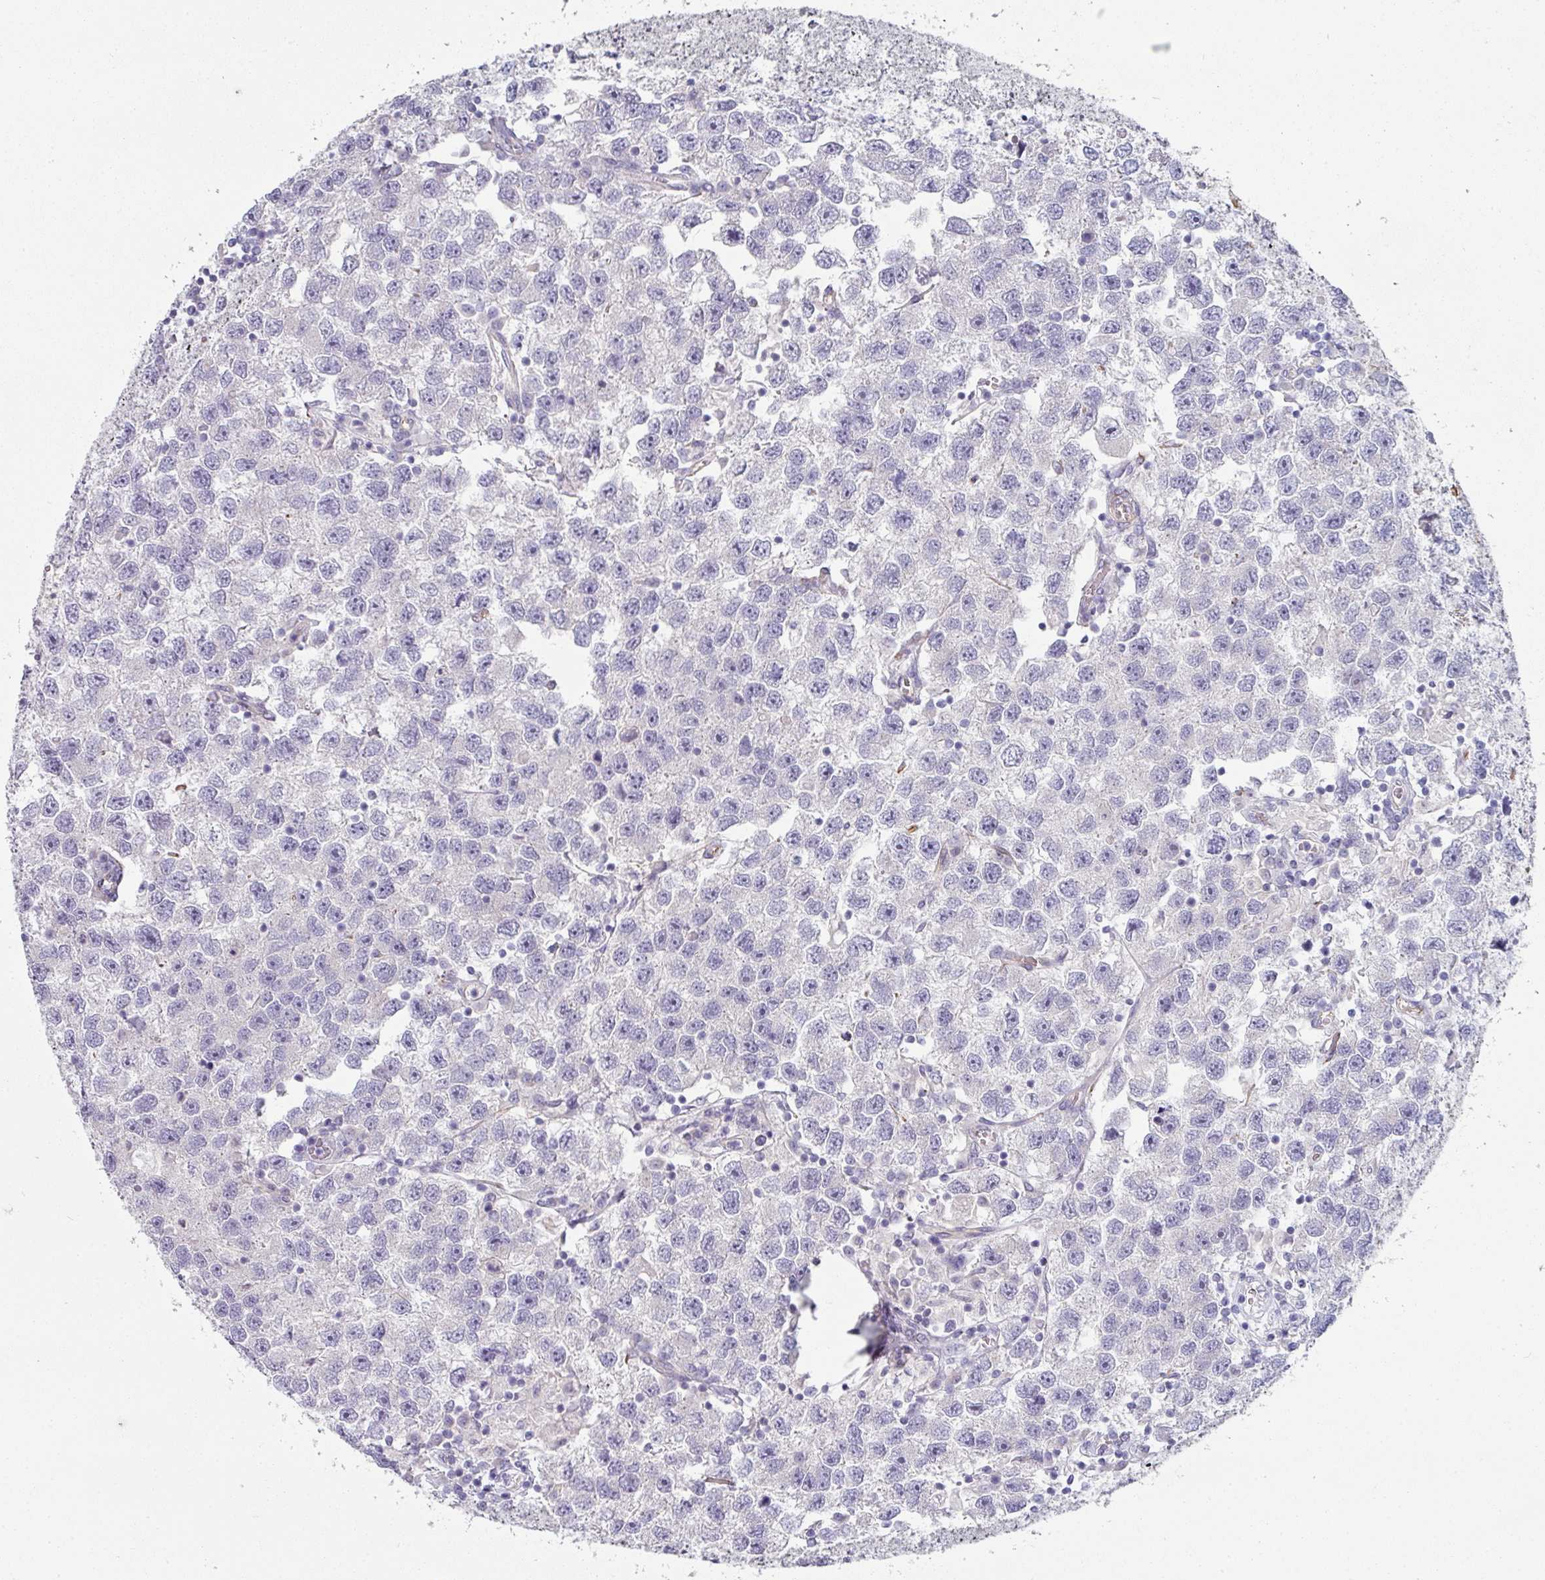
{"staining": {"intensity": "negative", "quantity": "none", "location": "none"}, "tissue": "testis cancer", "cell_type": "Tumor cells", "image_type": "cancer", "snomed": [{"axis": "morphology", "description": "Seminoma, NOS"}, {"axis": "topography", "description": "Testis"}], "caption": "Tumor cells show no significant protein staining in seminoma (testis).", "gene": "SLC17A7", "patient": {"sex": "male", "age": 26}}